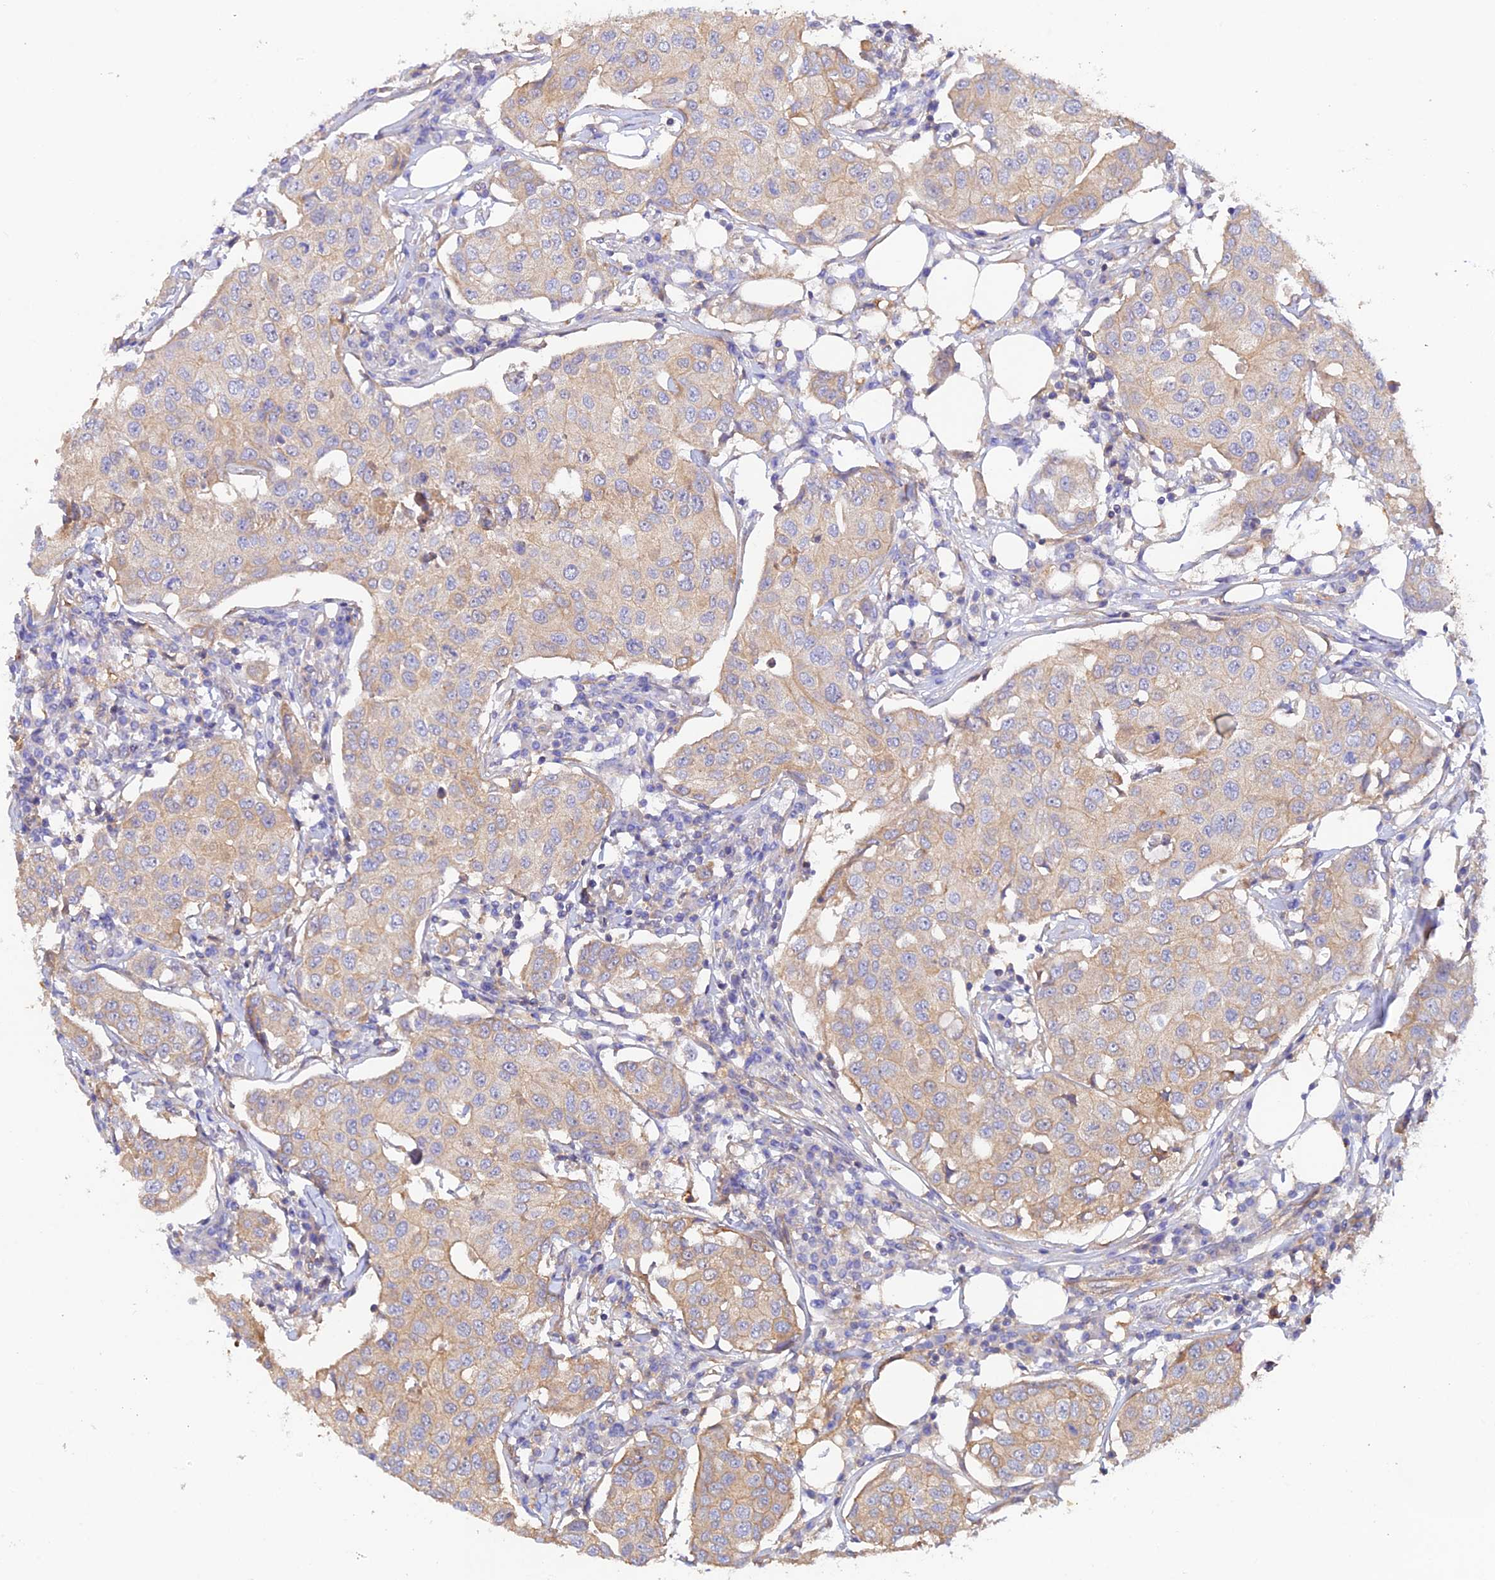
{"staining": {"intensity": "weak", "quantity": "25%-75%", "location": "cytoplasmic/membranous"}, "tissue": "breast cancer", "cell_type": "Tumor cells", "image_type": "cancer", "snomed": [{"axis": "morphology", "description": "Duct carcinoma"}, {"axis": "topography", "description": "Breast"}], "caption": "Protein analysis of breast infiltrating ductal carcinoma tissue exhibits weak cytoplasmic/membranous expression in approximately 25%-75% of tumor cells.", "gene": "MYO9A", "patient": {"sex": "female", "age": 80}}